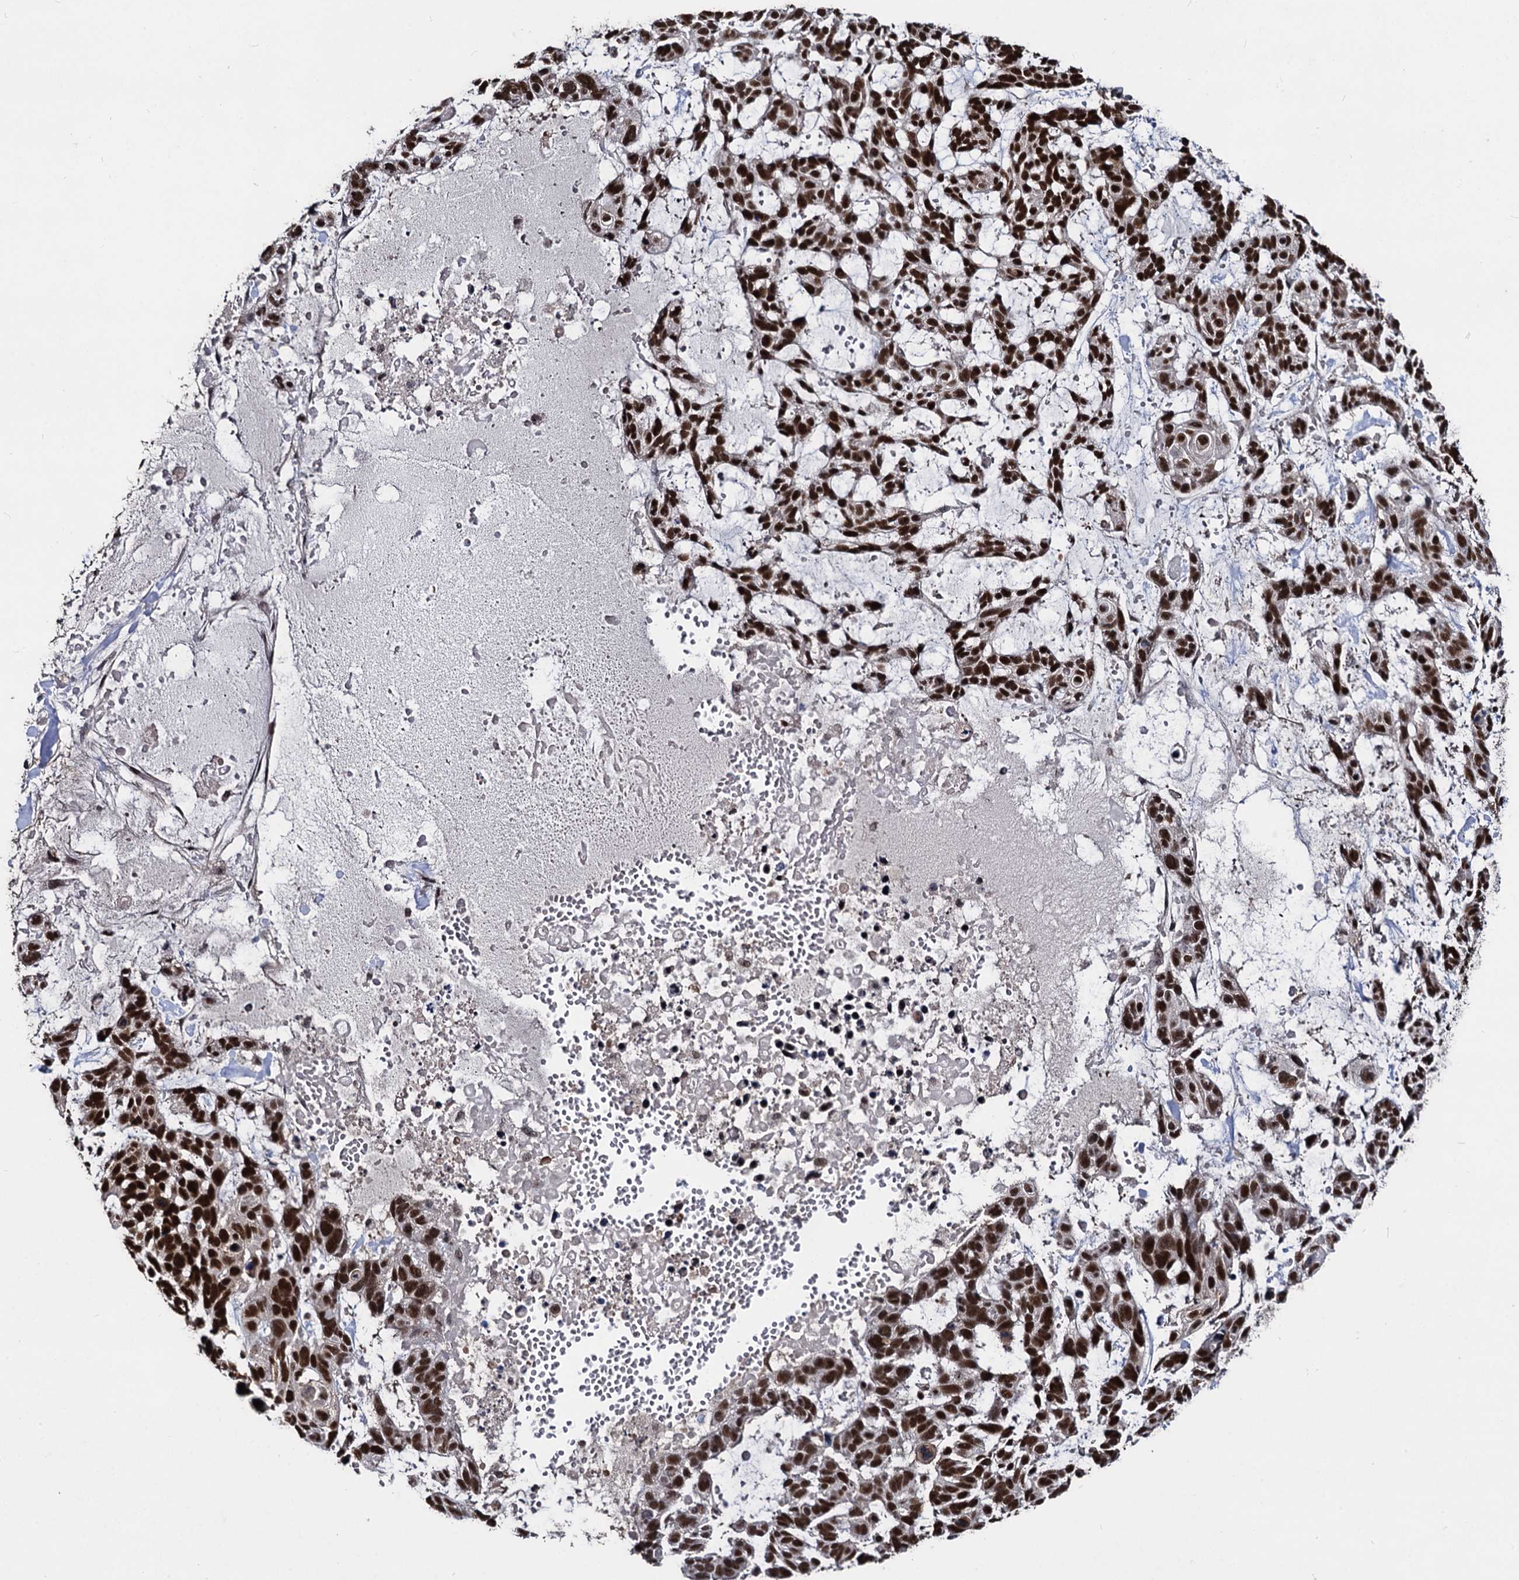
{"staining": {"intensity": "strong", "quantity": ">75%", "location": "nuclear"}, "tissue": "skin cancer", "cell_type": "Tumor cells", "image_type": "cancer", "snomed": [{"axis": "morphology", "description": "Basal cell carcinoma"}, {"axis": "topography", "description": "Skin"}], "caption": "Immunohistochemistry (IHC) (DAB) staining of human skin basal cell carcinoma displays strong nuclear protein staining in about >75% of tumor cells.", "gene": "GALNT11", "patient": {"sex": "male", "age": 88}}